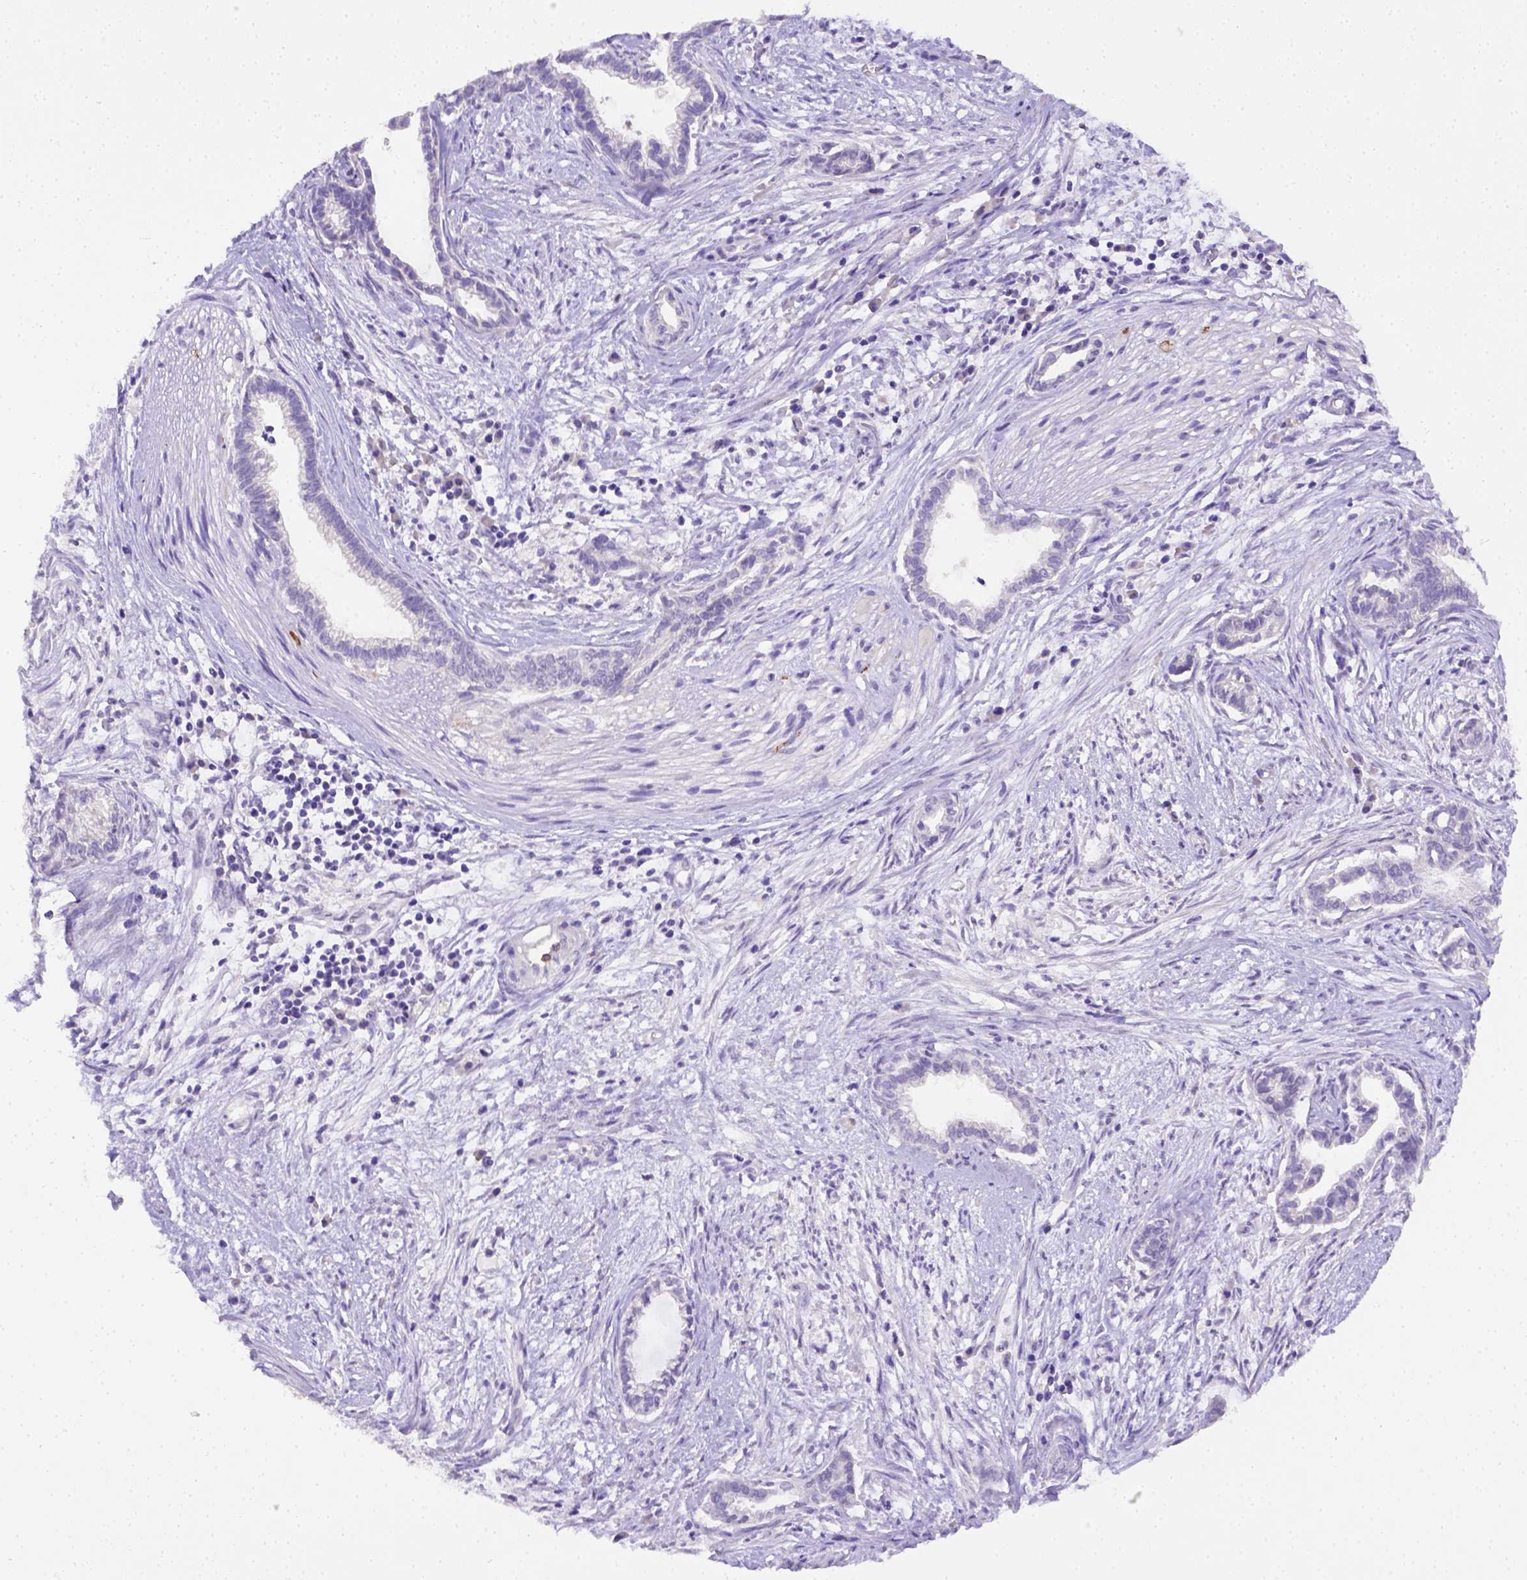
{"staining": {"intensity": "negative", "quantity": "none", "location": "none"}, "tissue": "cervical cancer", "cell_type": "Tumor cells", "image_type": "cancer", "snomed": [{"axis": "morphology", "description": "Adenocarcinoma, NOS"}, {"axis": "topography", "description": "Cervix"}], "caption": "The immunohistochemistry micrograph has no significant staining in tumor cells of cervical cancer tissue. (DAB (3,3'-diaminobenzidine) IHC with hematoxylin counter stain).", "gene": "B3GAT1", "patient": {"sex": "female", "age": 62}}